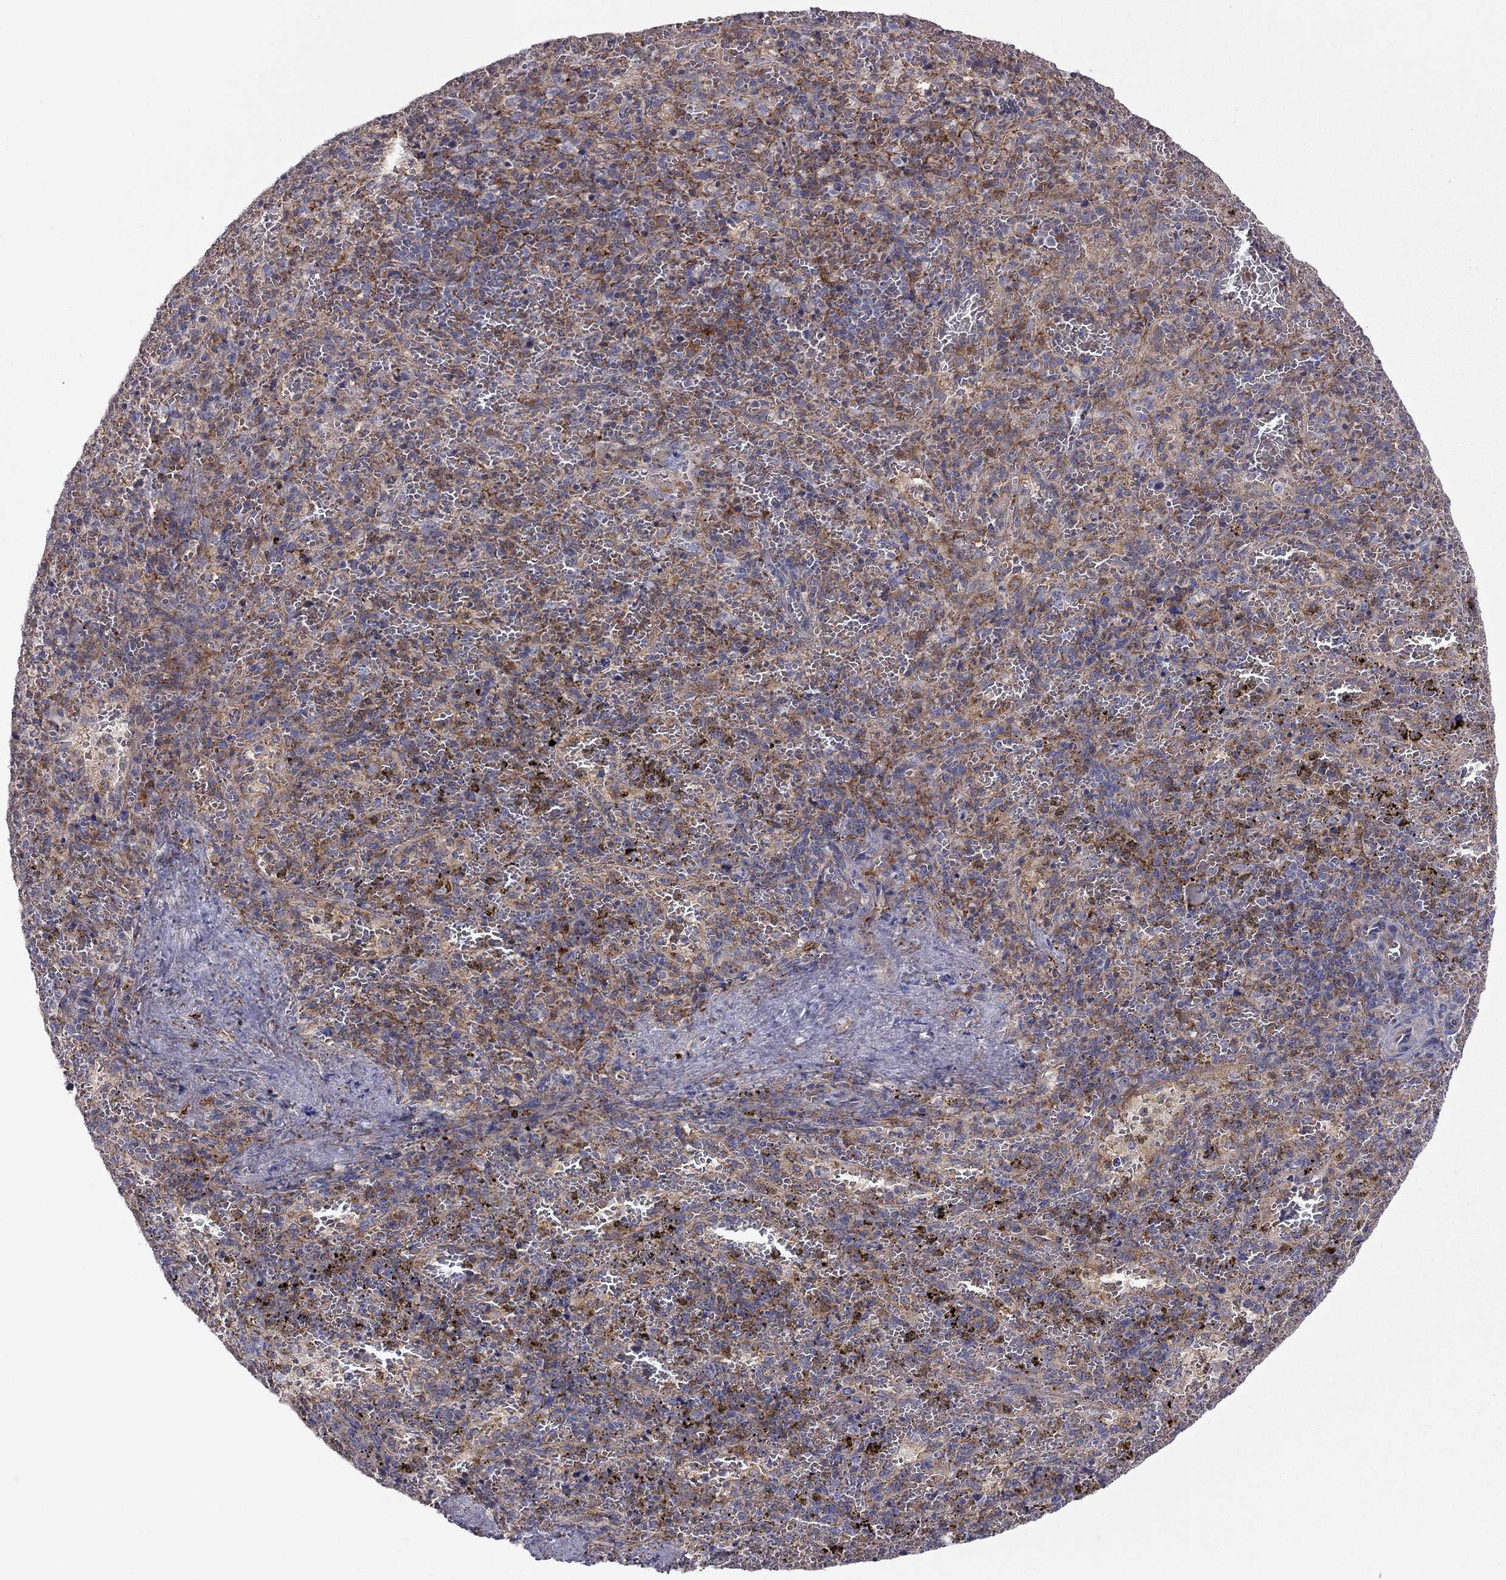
{"staining": {"intensity": "moderate", "quantity": "25%-75%", "location": "cytoplasmic/membranous"}, "tissue": "spleen", "cell_type": "Cells in red pulp", "image_type": "normal", "snomed": [{"axis": "morphology", "description": "Normal tissue, NOS"}, {"axis": "topography", "description": "Spleen"}], "caption": "Immunohistochemical staining of normal human spleen demonstrates moderate cytoplasmic/membranous protein staining in about 25%-75% of cells in red pulp.", "gene": "EIF4E3", "patient": {"sex": "female", "age": 50}}